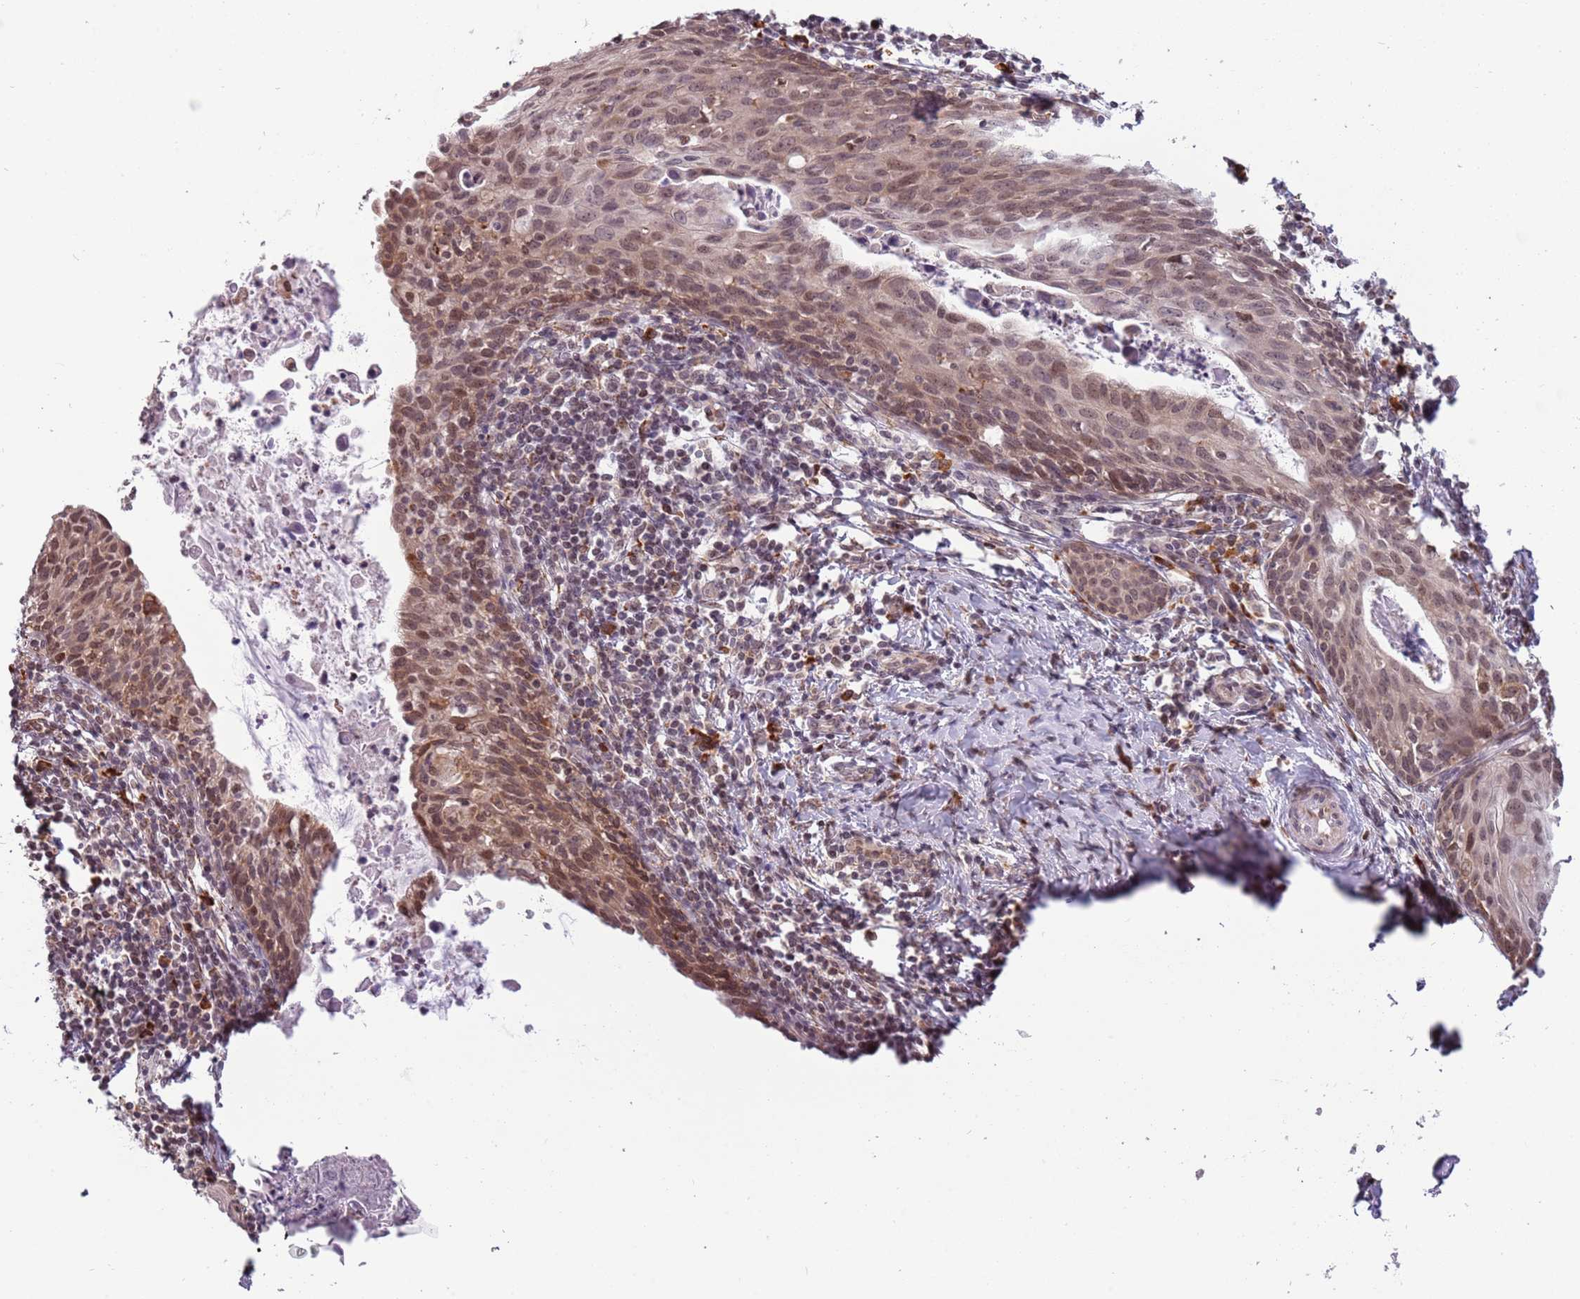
{"staining": {"intensity": "moderate", "quantity": ">75%", "location": "cytoplasmic/membranous,nuclear"}, "tissue": "cervical cancer", "cell_type": "Tumor cells", "image_type": "cancer", "snomed": [{"axis": "morphology", "description": "Squamous cell carcinoma, NOS"}, {"axis": "topography", "description": "Cervix"}], "caption": "Tumor cells demonstrate medium levels of moderate cytoplasmic/membranous and nuclear positivity in about >75% of cells in human cervical cancer (squamous cell carcinoma).", "gene": "BARD1", "patient": {"sex": "female", "age": 52}}